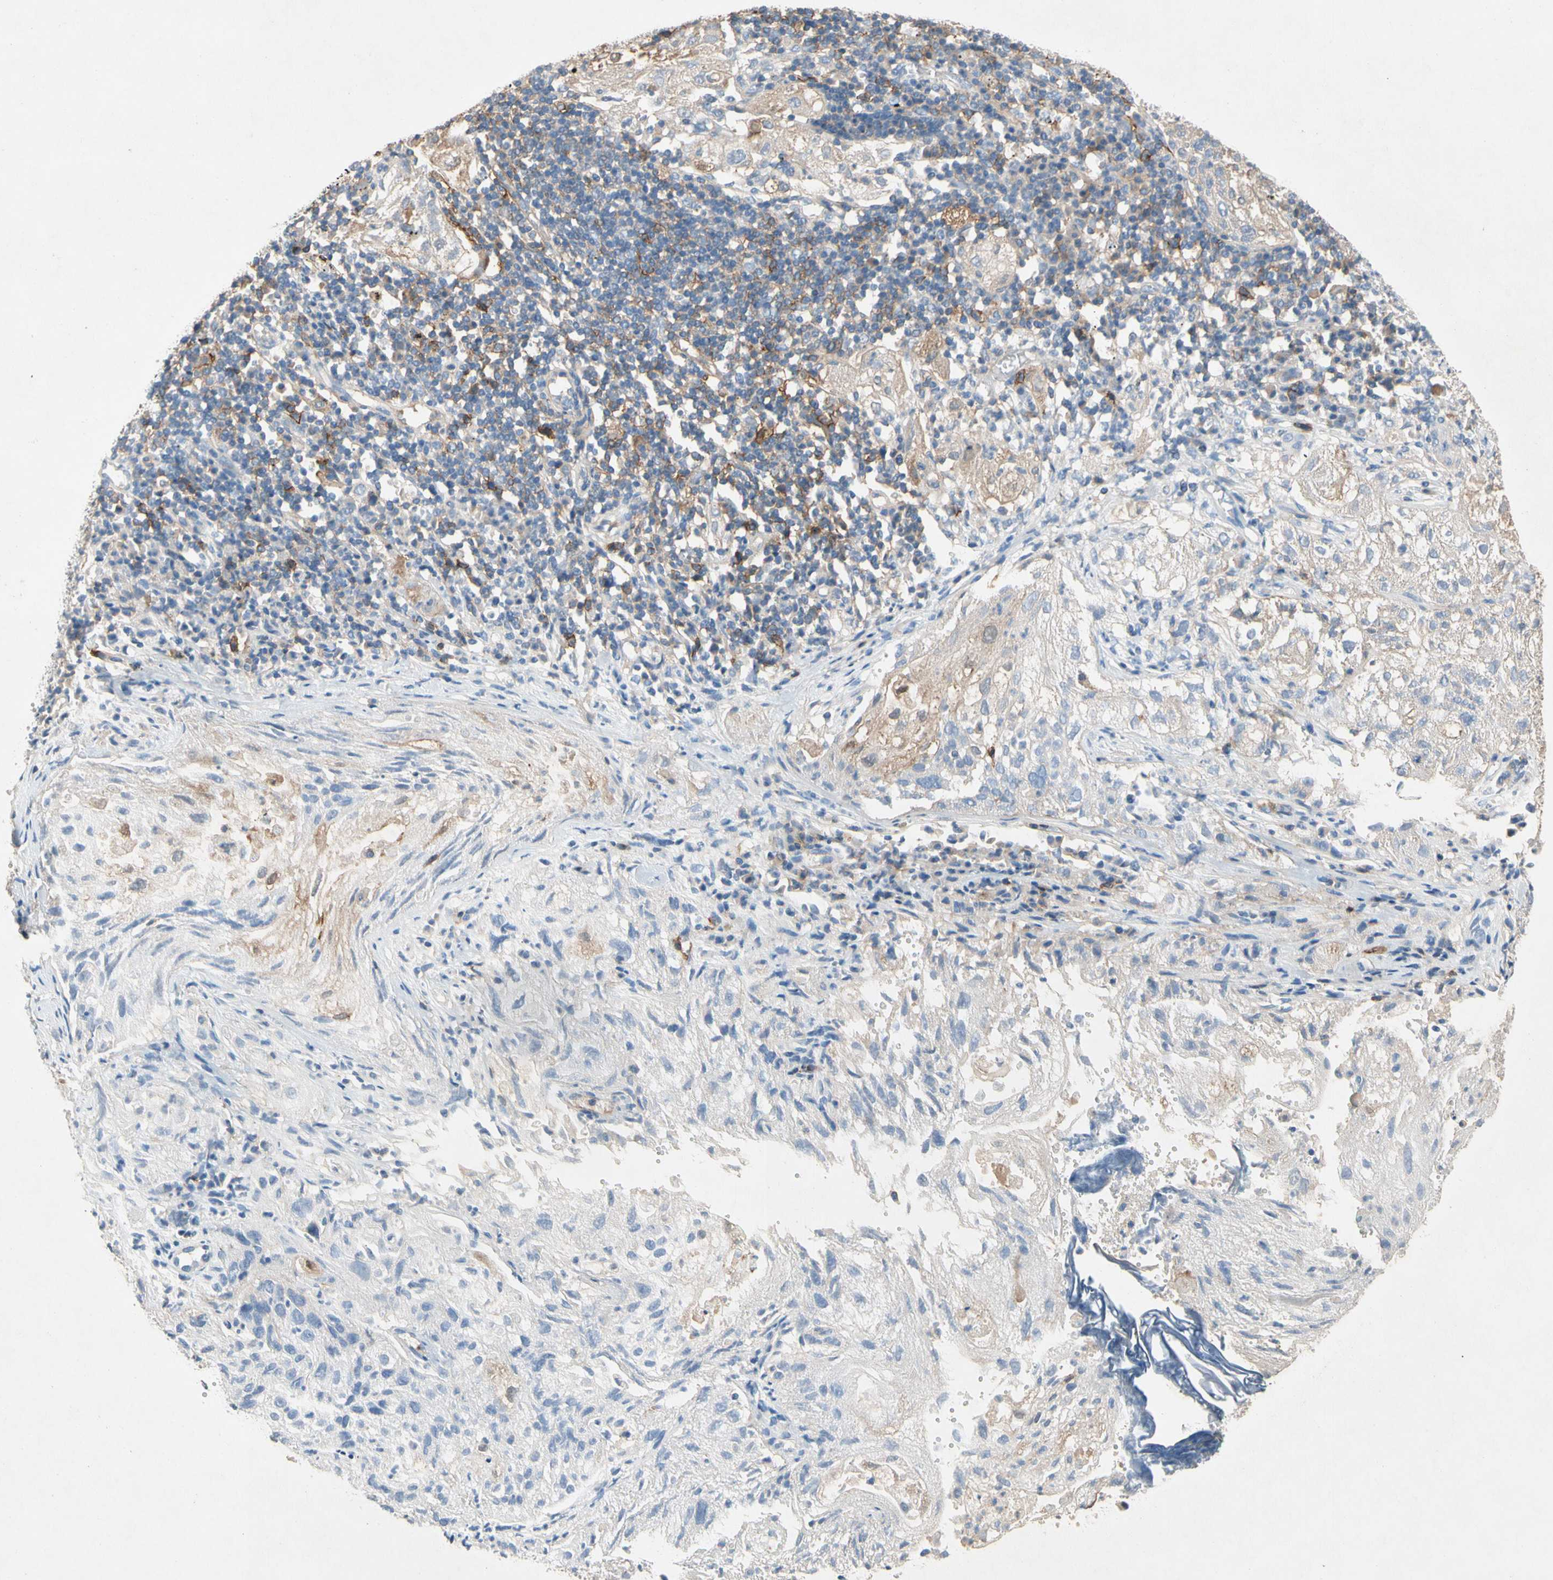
{"staining": {"intensity": "weak", "quantity": "25%-75%", "location": "cytoplasmic/membranous"}, "tissue": "lung cancer", "cell_type": "Tumor cells", "image_type": "cancer", "snomed": [{"axis": "morphology", "description": "Inflammation, NOS"}, {"axis": "morphology", "description": "Squamous cell carcinoma, NOS"}, {"axis": "topography", "description": "Lymph node"}, {"axis": "topography", "description": "Soft tissue"}, {"axis": "topography", "description": "Lung"}], "caption": "Tumor cells show low levels of weak cytoplasmic/membranous expression in approximately 25%-75% of cells in human lung cancer.", "gene": "NDFIP2", "patient": {"sex": "male", "age": 66}}